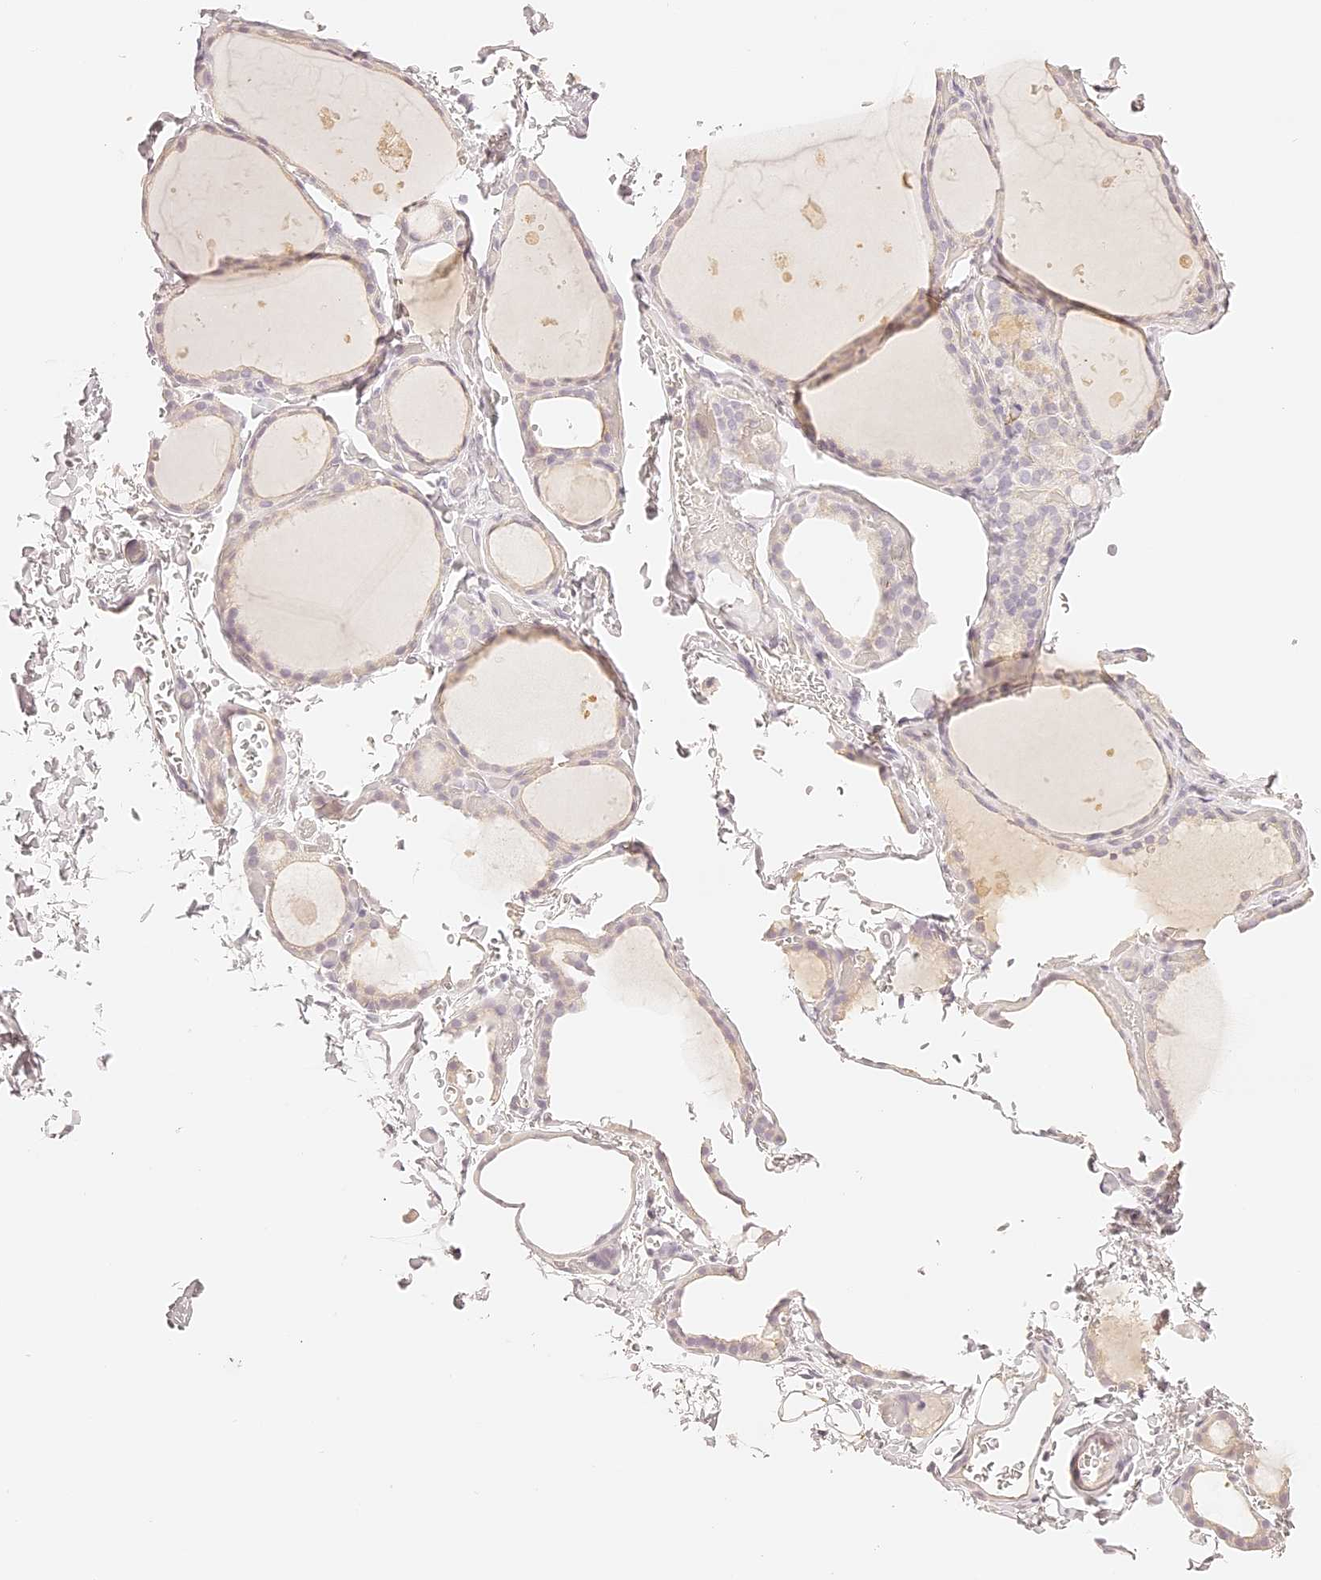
{"staining": {"intensity": "negative", "quantity": "none", "location": "none"}, "tissue": "thyroid gland", "cell_type": "Glandular cells", "image_type": "normal", "snomed": [{"axis": "morphology", "description": "Normal tissue, NOS"}, {"axis": "topography", "description": "Thyroid gland"}], "caption": "Immunohistochemical staining of normal human thyroid gland reveals no significant expression in glandular cells.", "gene": "TRIM45", "patient": {"sex": "female", "age": 44}}